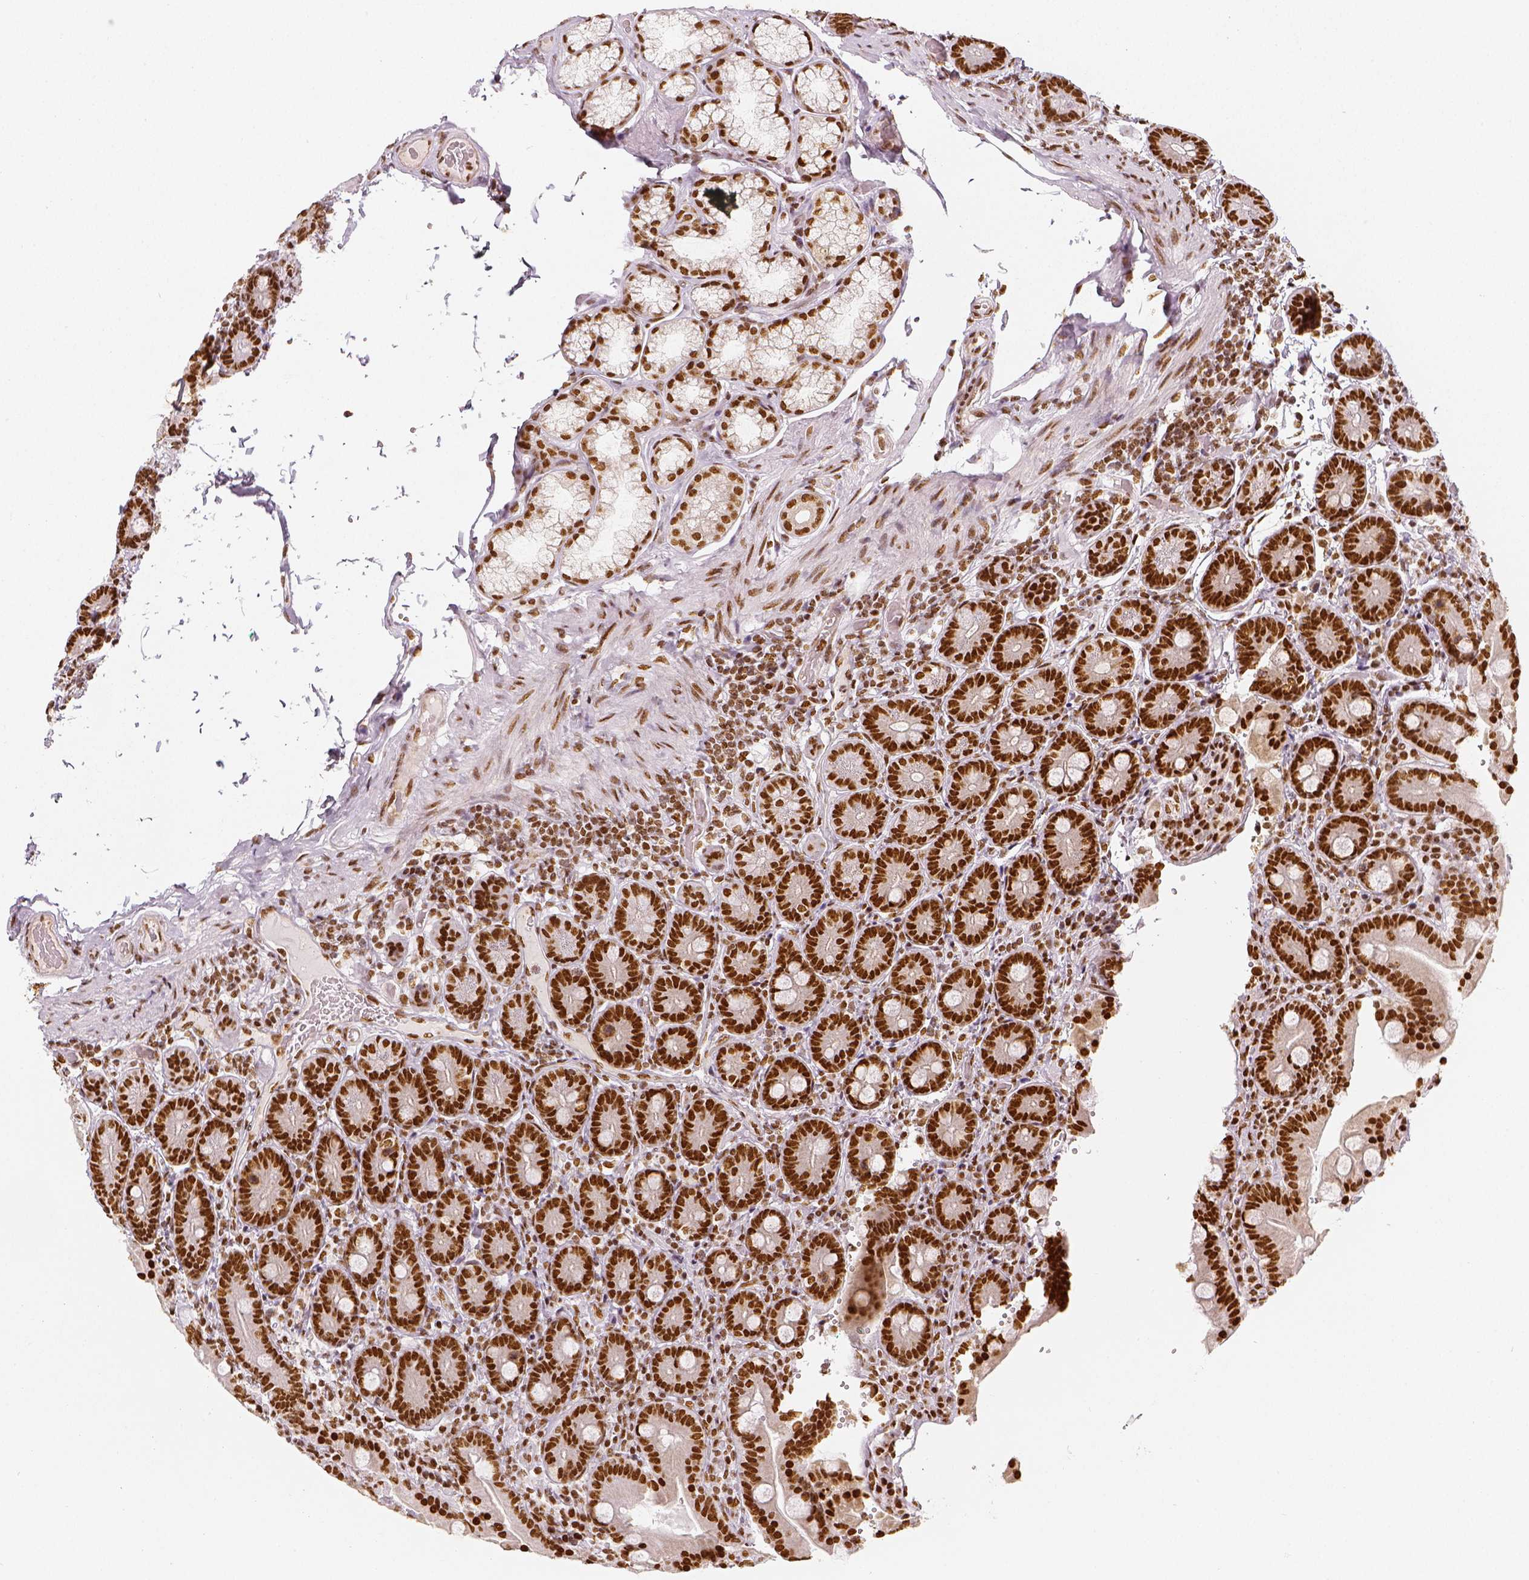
{"staining": {"intensity": "strong", "quantity": ">75%", "location": "nuclear"}, "tissue": "duodenum", "cell_type": "Glandular cells", "image_type": "normal", "snomed": [{"axis": "morphology", "description": "Normal tissue, NOS"}, {"axis": "topography", "description": "Duodenum"}], "caption": "A micrograph of duodenum stained for a protein reveals strong nuclear brown staining in glandular cells.", "gene": "KDM5B", "patient": {"sex": "female", "age": 62}}